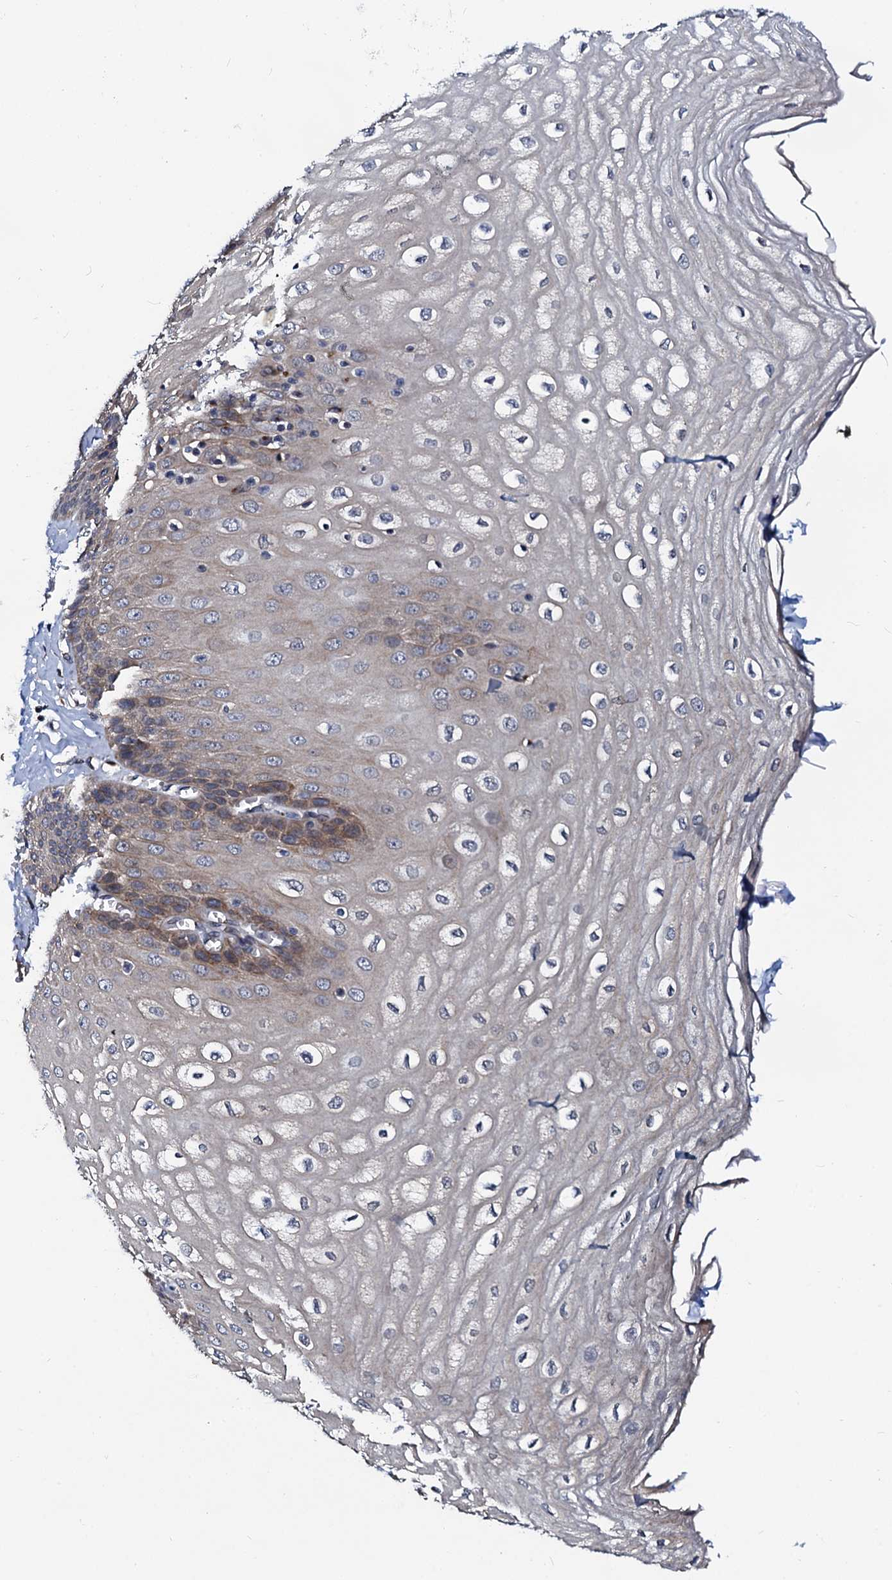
{"staining": {"intensity": "moderate", "quantity": "<25%", "location": "cytoplasmic/membranous"}, "tissue": "esophagus", "cell_type": "Squamous epithelial cells", "image_type": "normal", "snomed": [{"axis": "morphology", "description": "Normal tissue, NOS"}, {"axis": "topography", "description": "Esophagus"}], "caption": "Human esophagus stained with a brown dye exhibits moderate cytoplasmic/membranous positive staining in about <25% of squamous epithelial cells.", "gene": "TMCO3", "patient": {"sex": "male", "age": 60}}